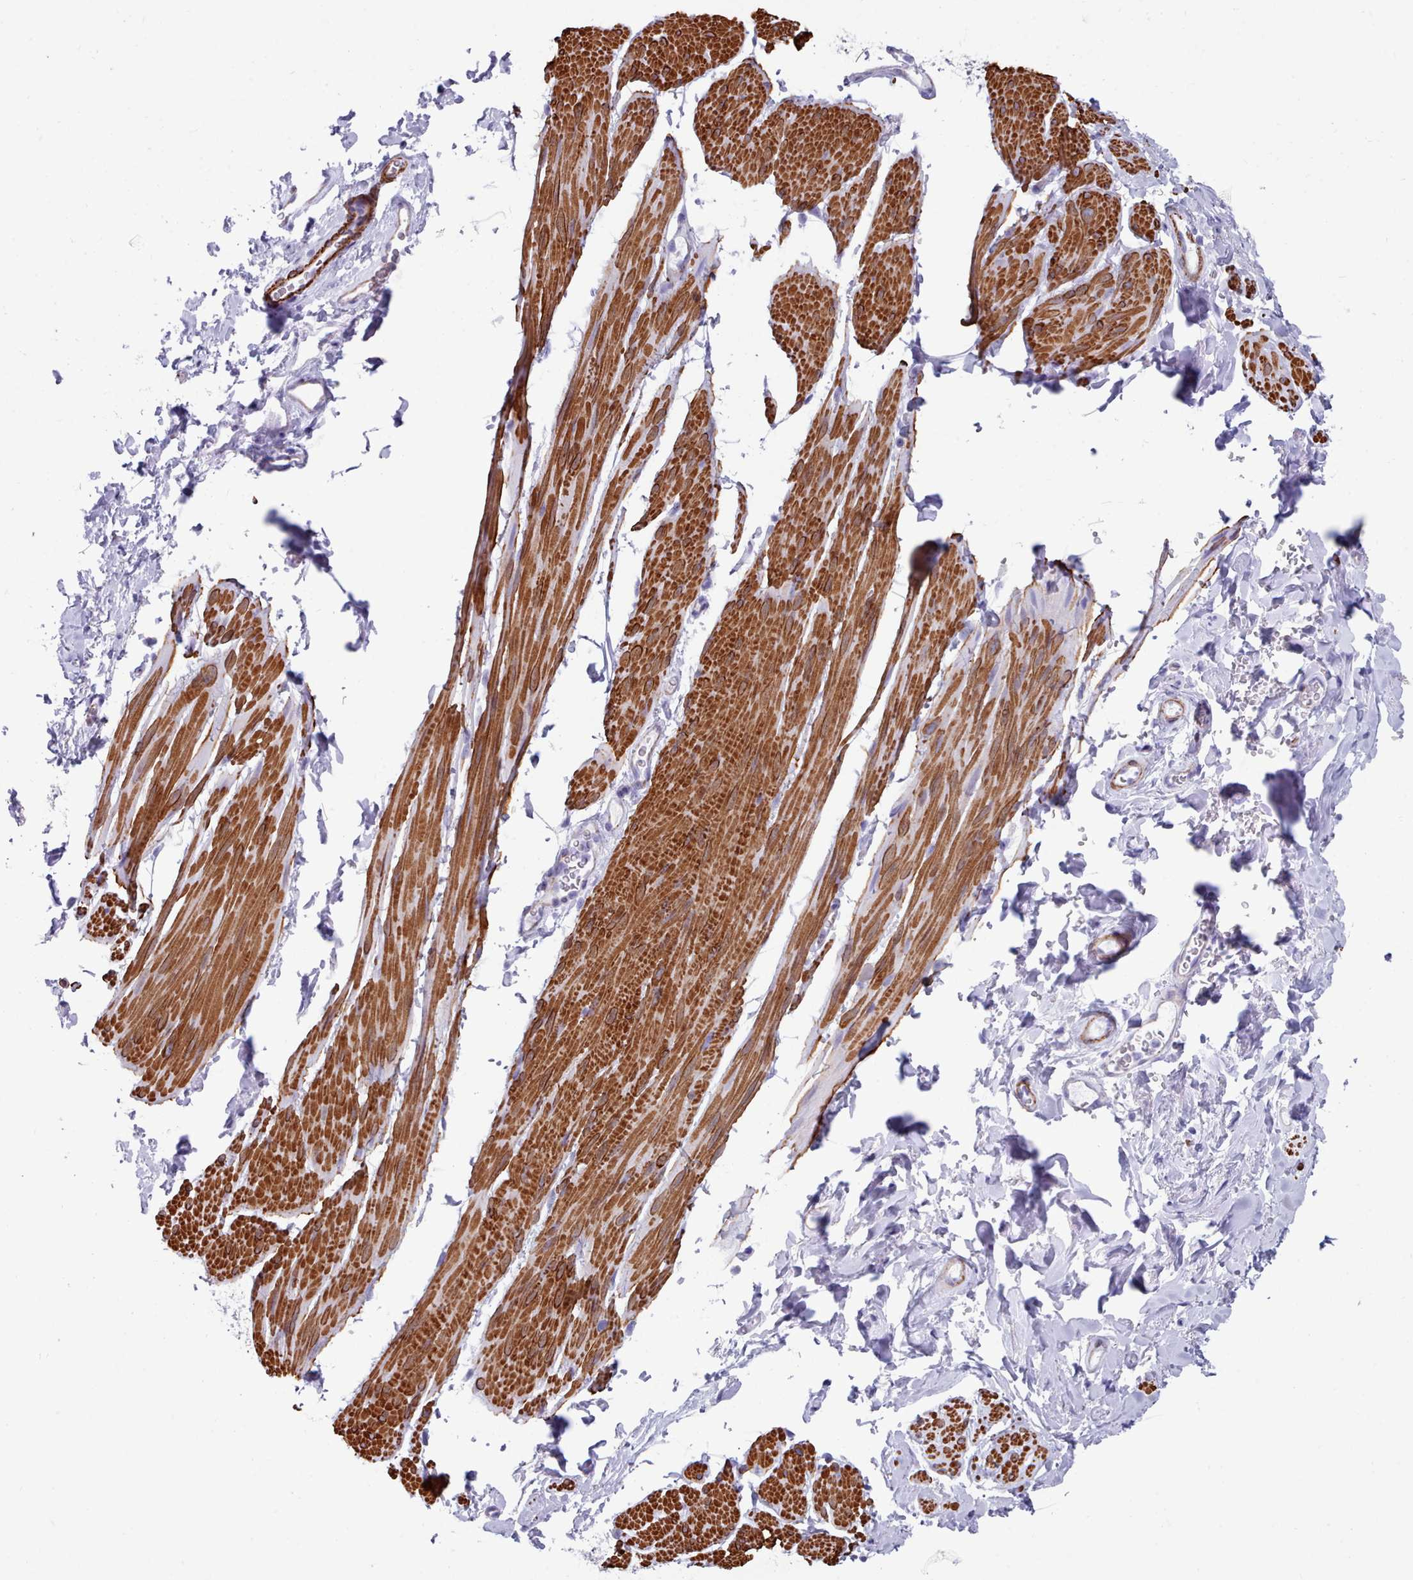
{"staining": {"intensity": "strong", "quantity": ">75%", "location": "cytoplasmic/membranous"}, "tissue": "smooth muscle", "cell_type": "Smooth muscle cells", "image_type": "normal", "snomed": [{"axis": "morphology", "description": "Normal tissue, NOS"}, {"axis": "topography", "description": "Smooth muscle"}, {"axis": "topography", "description": "Peripheral nerve tissue"}], "caption": "A high-resolution photomicrograph shows immunohistochemistry staining of unremarkable smooth muscle, which displays strong cytoplasmic/membranous positivity in about >75% of smooth muscle cells.", "gene": "FPGS", "patient": {"sex": "male", "age": 69}}